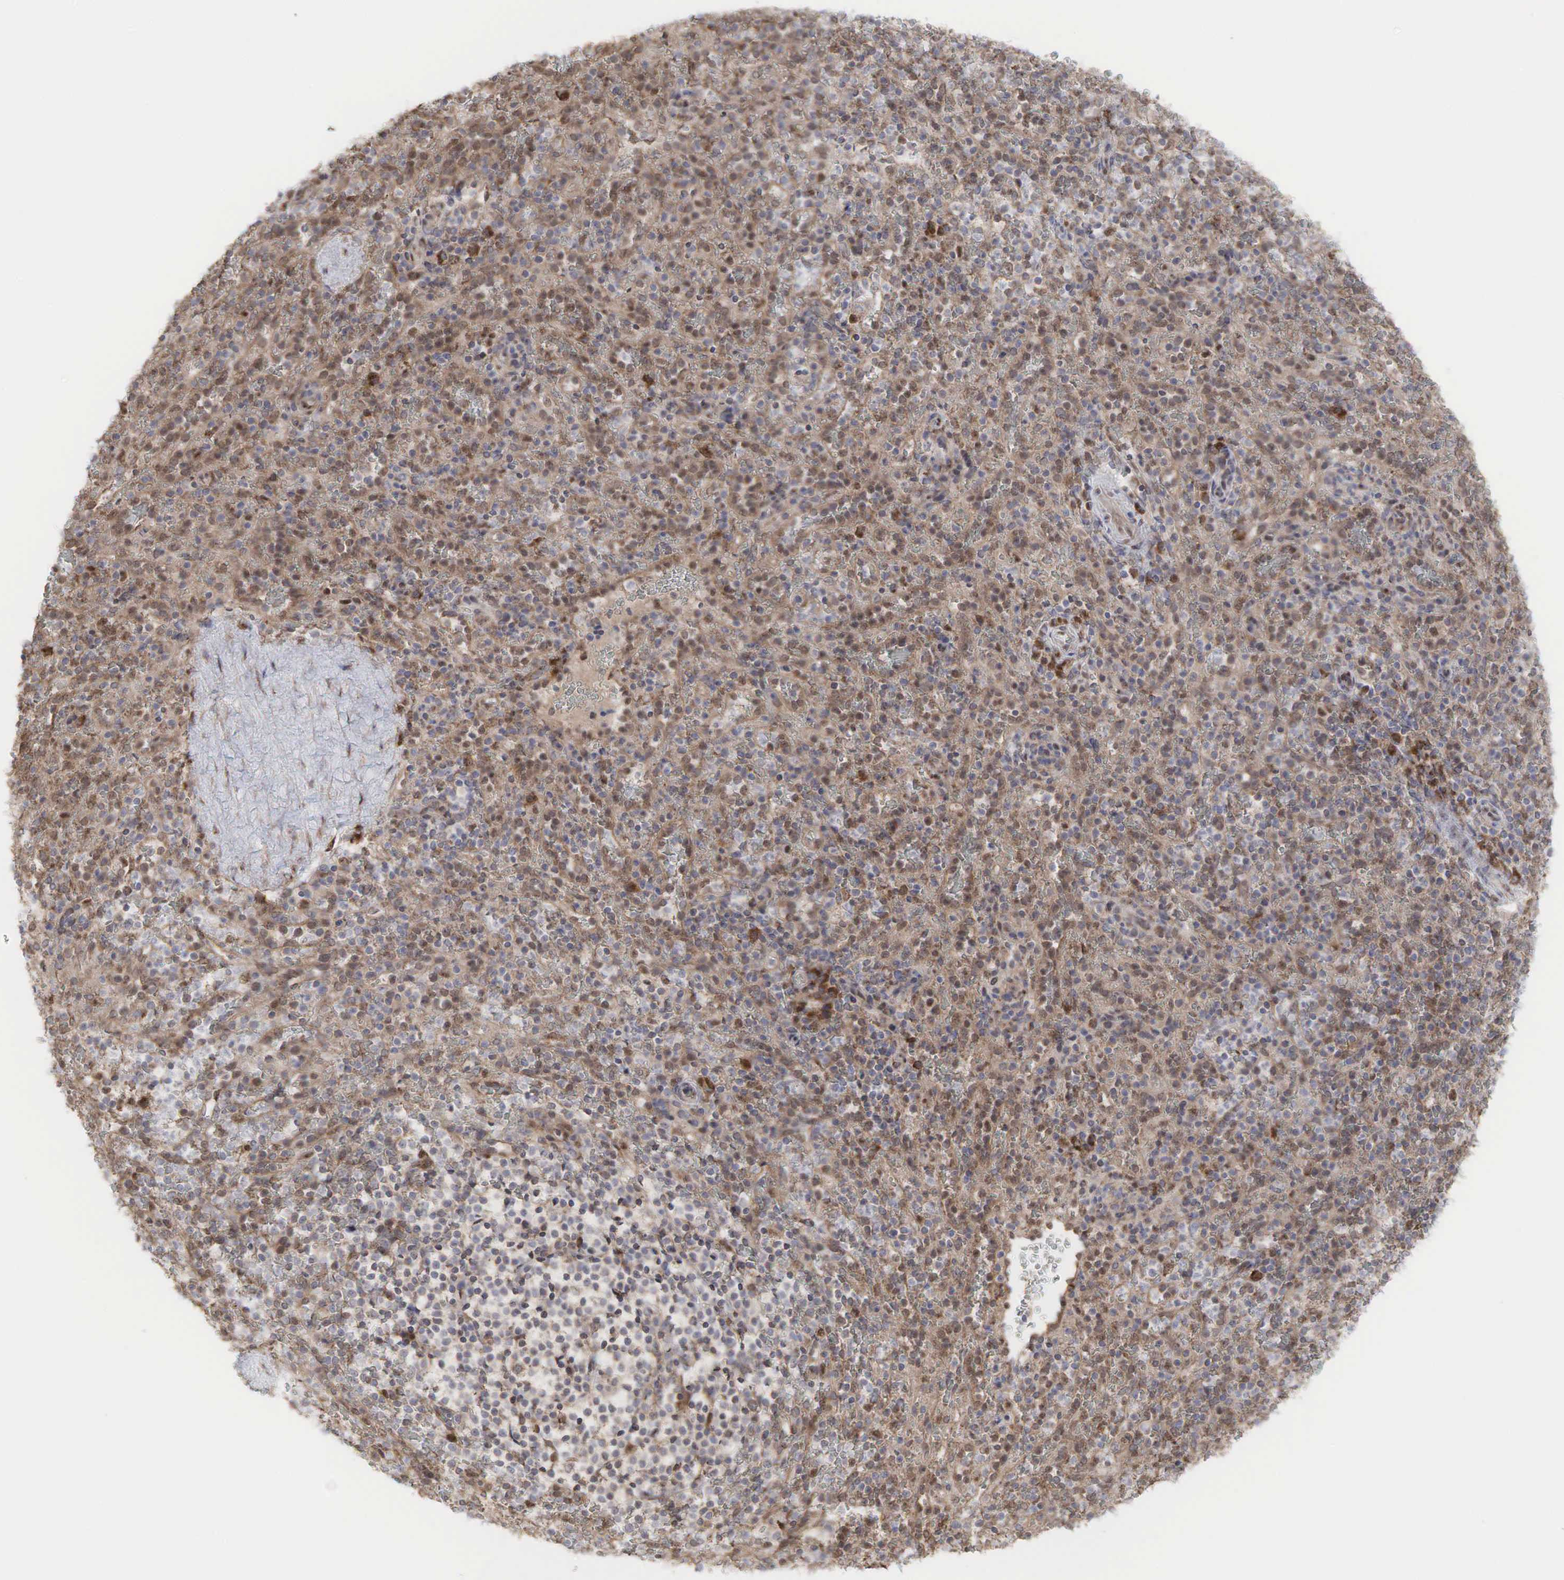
{"staining": {"intensity": "moderate", "quantity": ">75%", "location": "cytoplasmic/membranous"}, "tissue": "spleen", "cell_type": "Cells in red pulp", "image_type": "normal", "snomed": [{"axis": "morphology", "description": "Normal tissue, NOS"}, {"axis": "topography", "description": "Spleen"}], "caption": "The photomicrograph exhibits immunohistochemical staining of normal spleen. There is moderate cytoplasmic/membranous staining is seen in approximately >75% of cells in red pulp.", "gene": "PABPC5", "patient": {"sex": "female", "age": 21}}